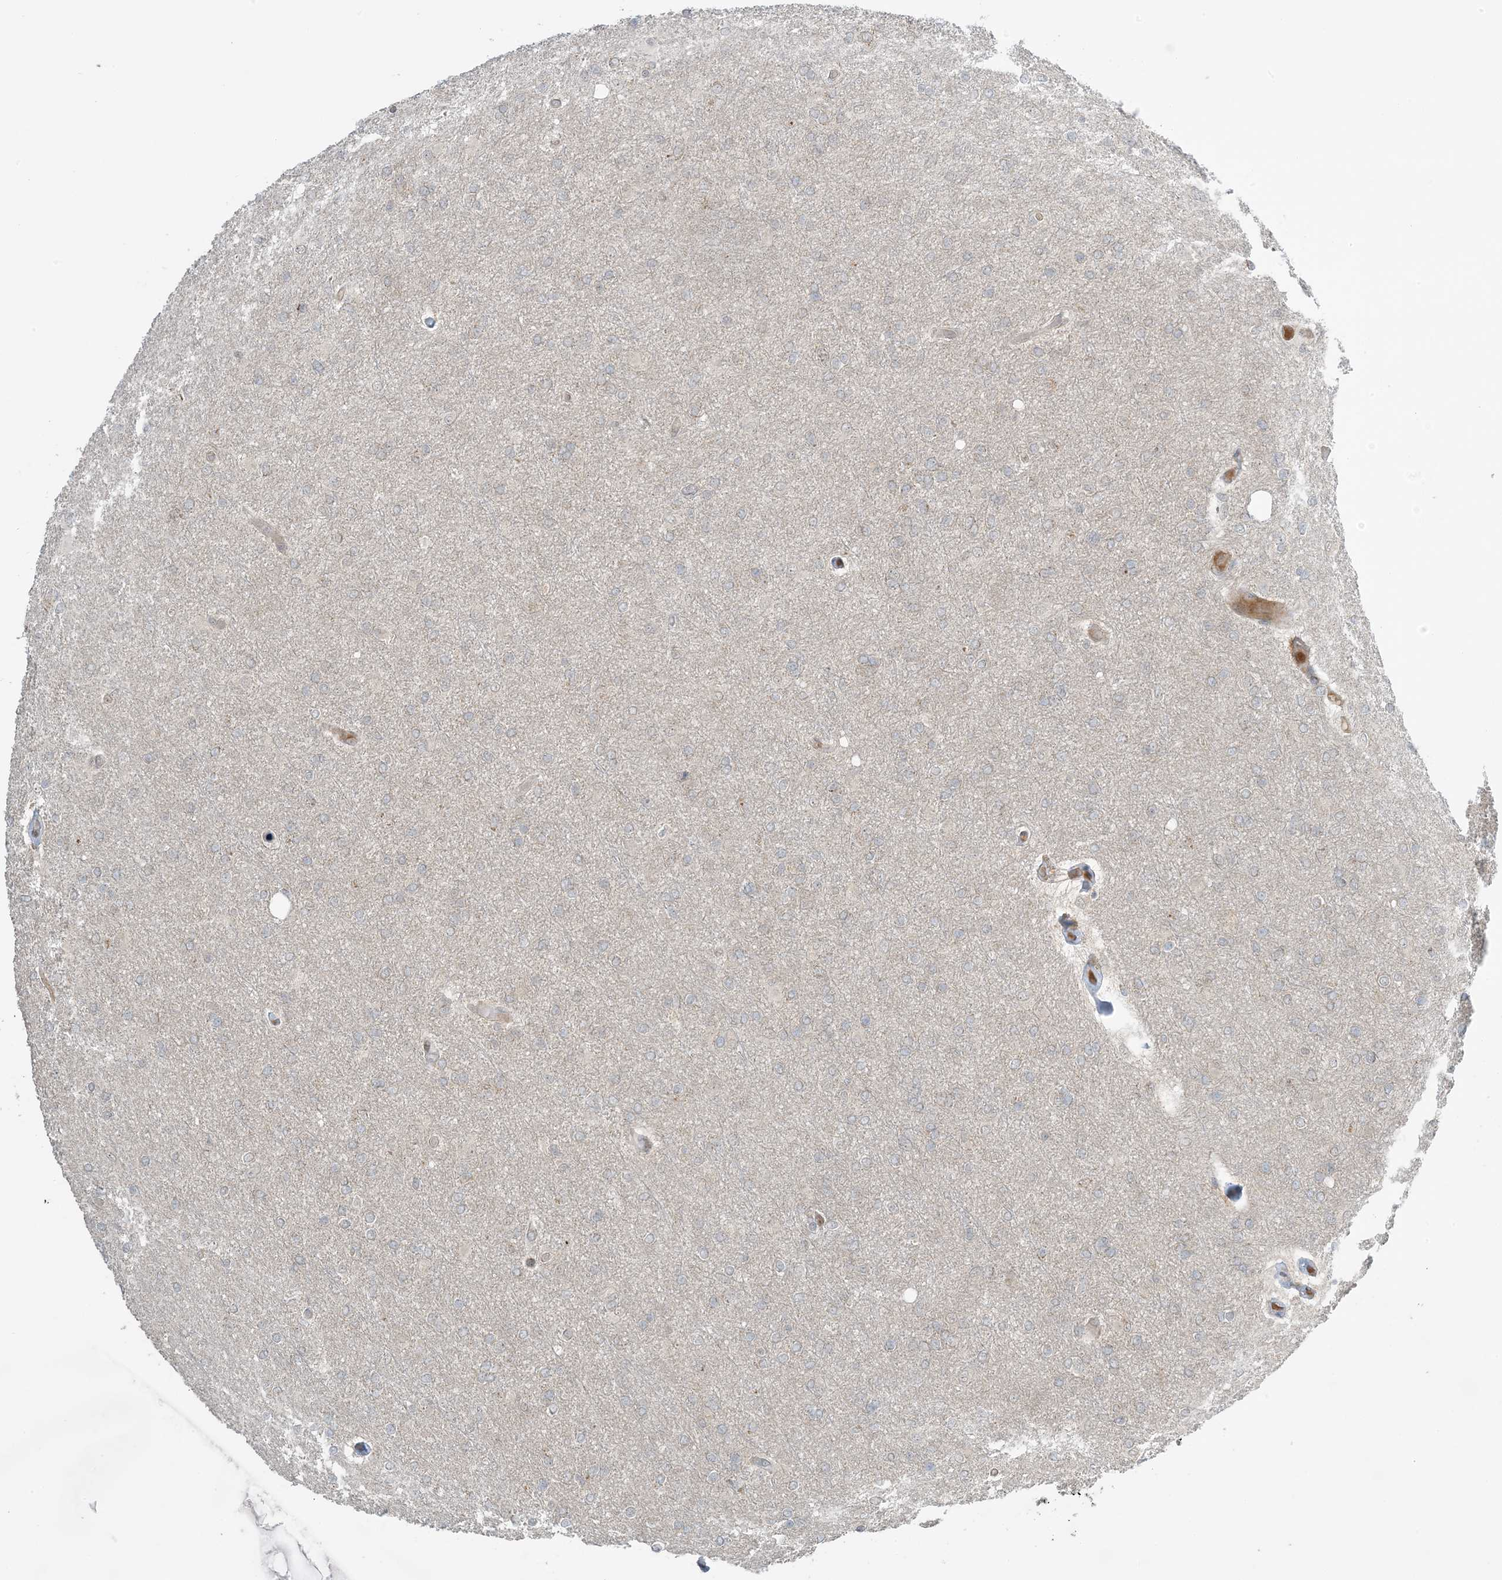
{"staining": {"intensity": "negative", "quantity": "none", "location": "none"}, "tissue": "glioma", "cell_type": "Tumor cells", "image_type": "cancer", "snomed": [{"axis": "morphology", "description": "Glioma, malignant, High grade"}, {"axis": "topography", "description": "Cerebral cortex"}], "caption": "This is an immunohistochemistry (IHC) micrograph of human malignant glioma (high-grade). There is no positivity in tumor cells.", "gene": "PHLDB2", "patient": {"sex": "female", "age": 36}}